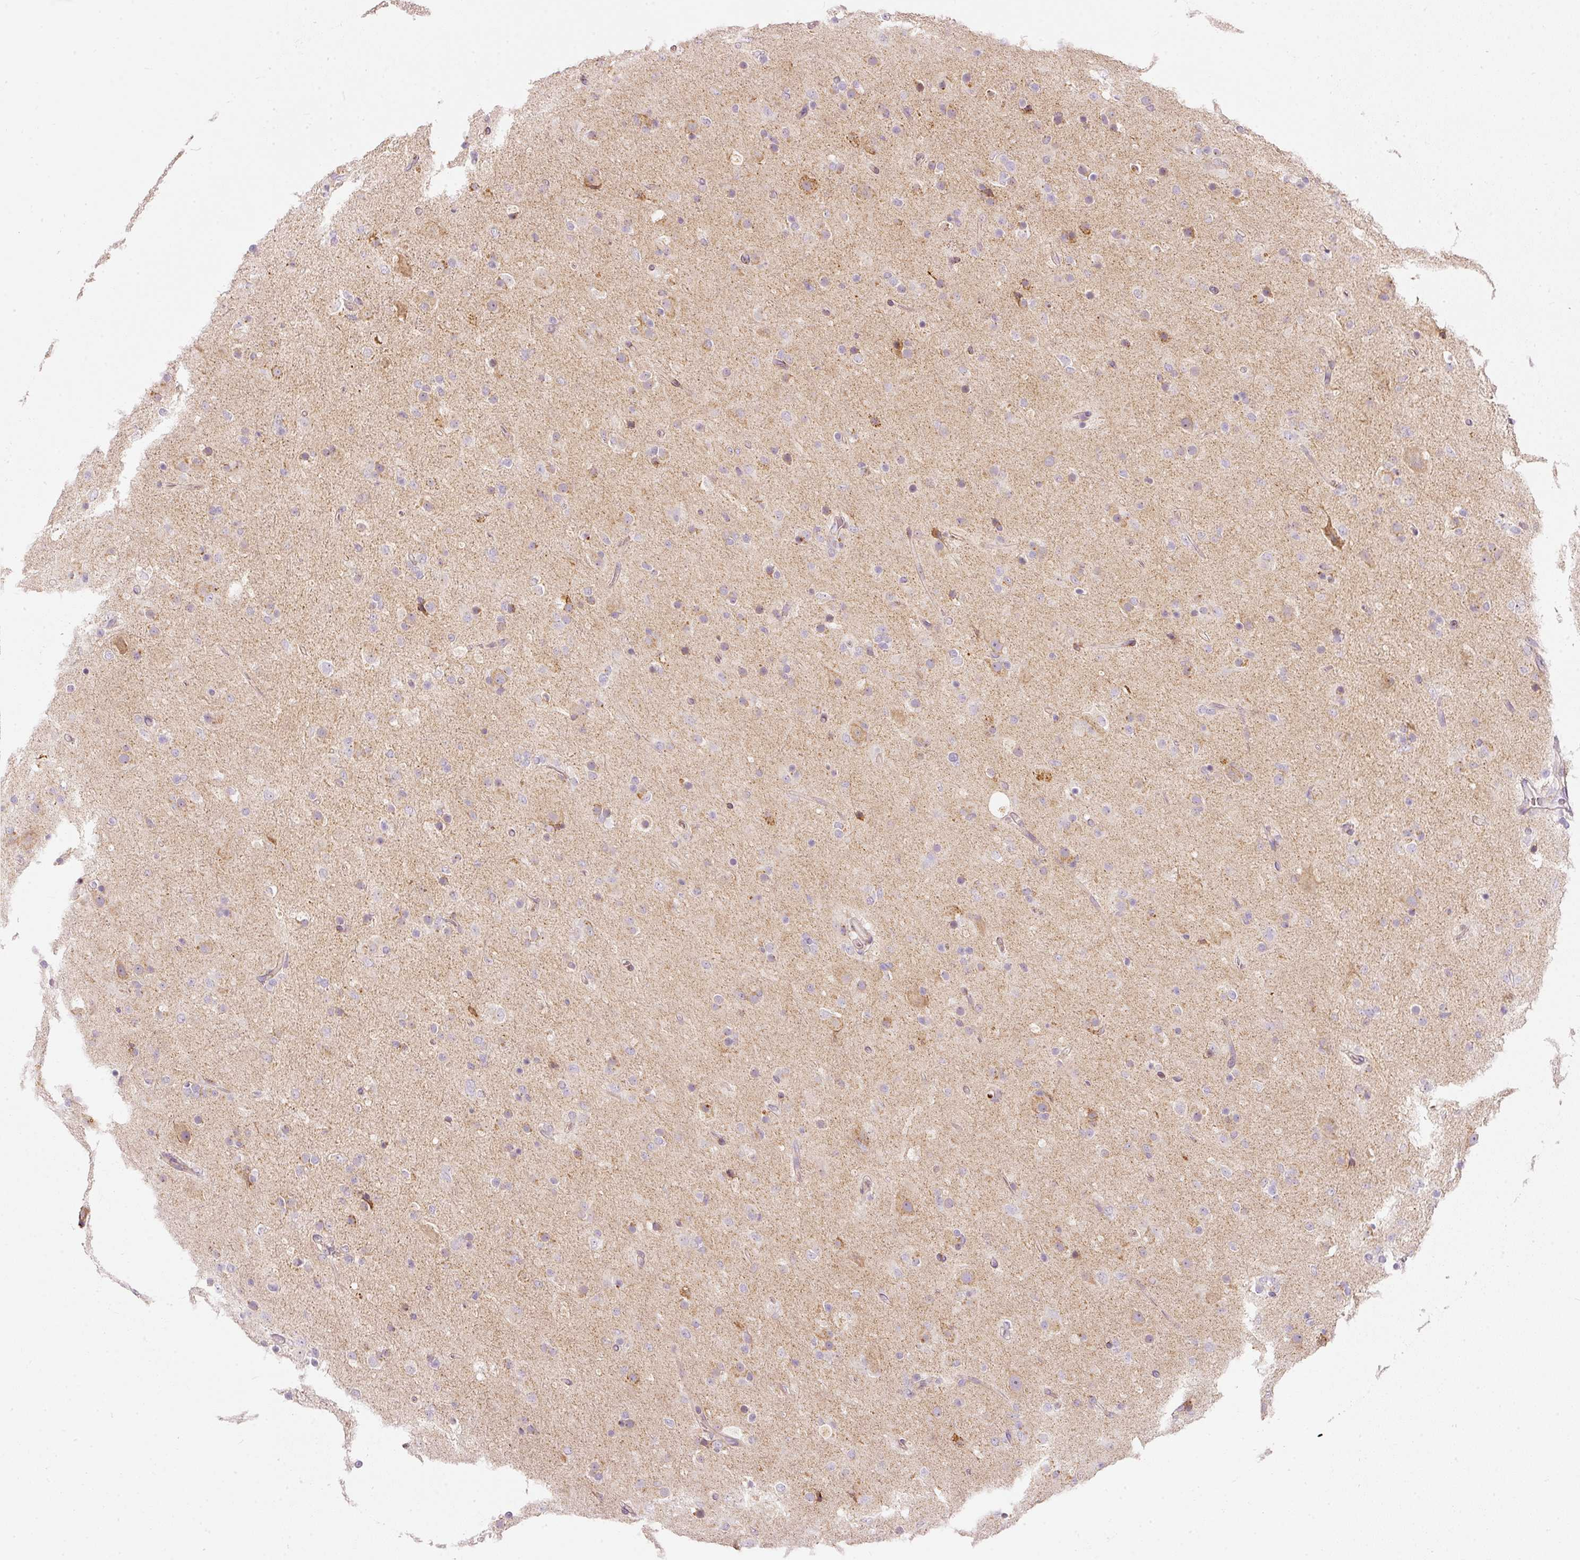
{"staining": {"intensity": "negative", "quantity": "none", "location": "none"}, "tissue": "glioma", "cell_type": "Tumor cells", "image_type": "cancer", "snomed": [{"axis": "morphology", "description": "Glioma, malignant, Low grade"}, {"axis": "topography", "description": "Brain"}], "caption": "Immunohistochemistry (IHC) image of neoplastic tissue: human malignant glioma (low-grade) stained with DAB demonstrates no significant protein staining in tumor cells.", "gene": "SNAPC5", "patient": {"sex": "male", "age": 65}}